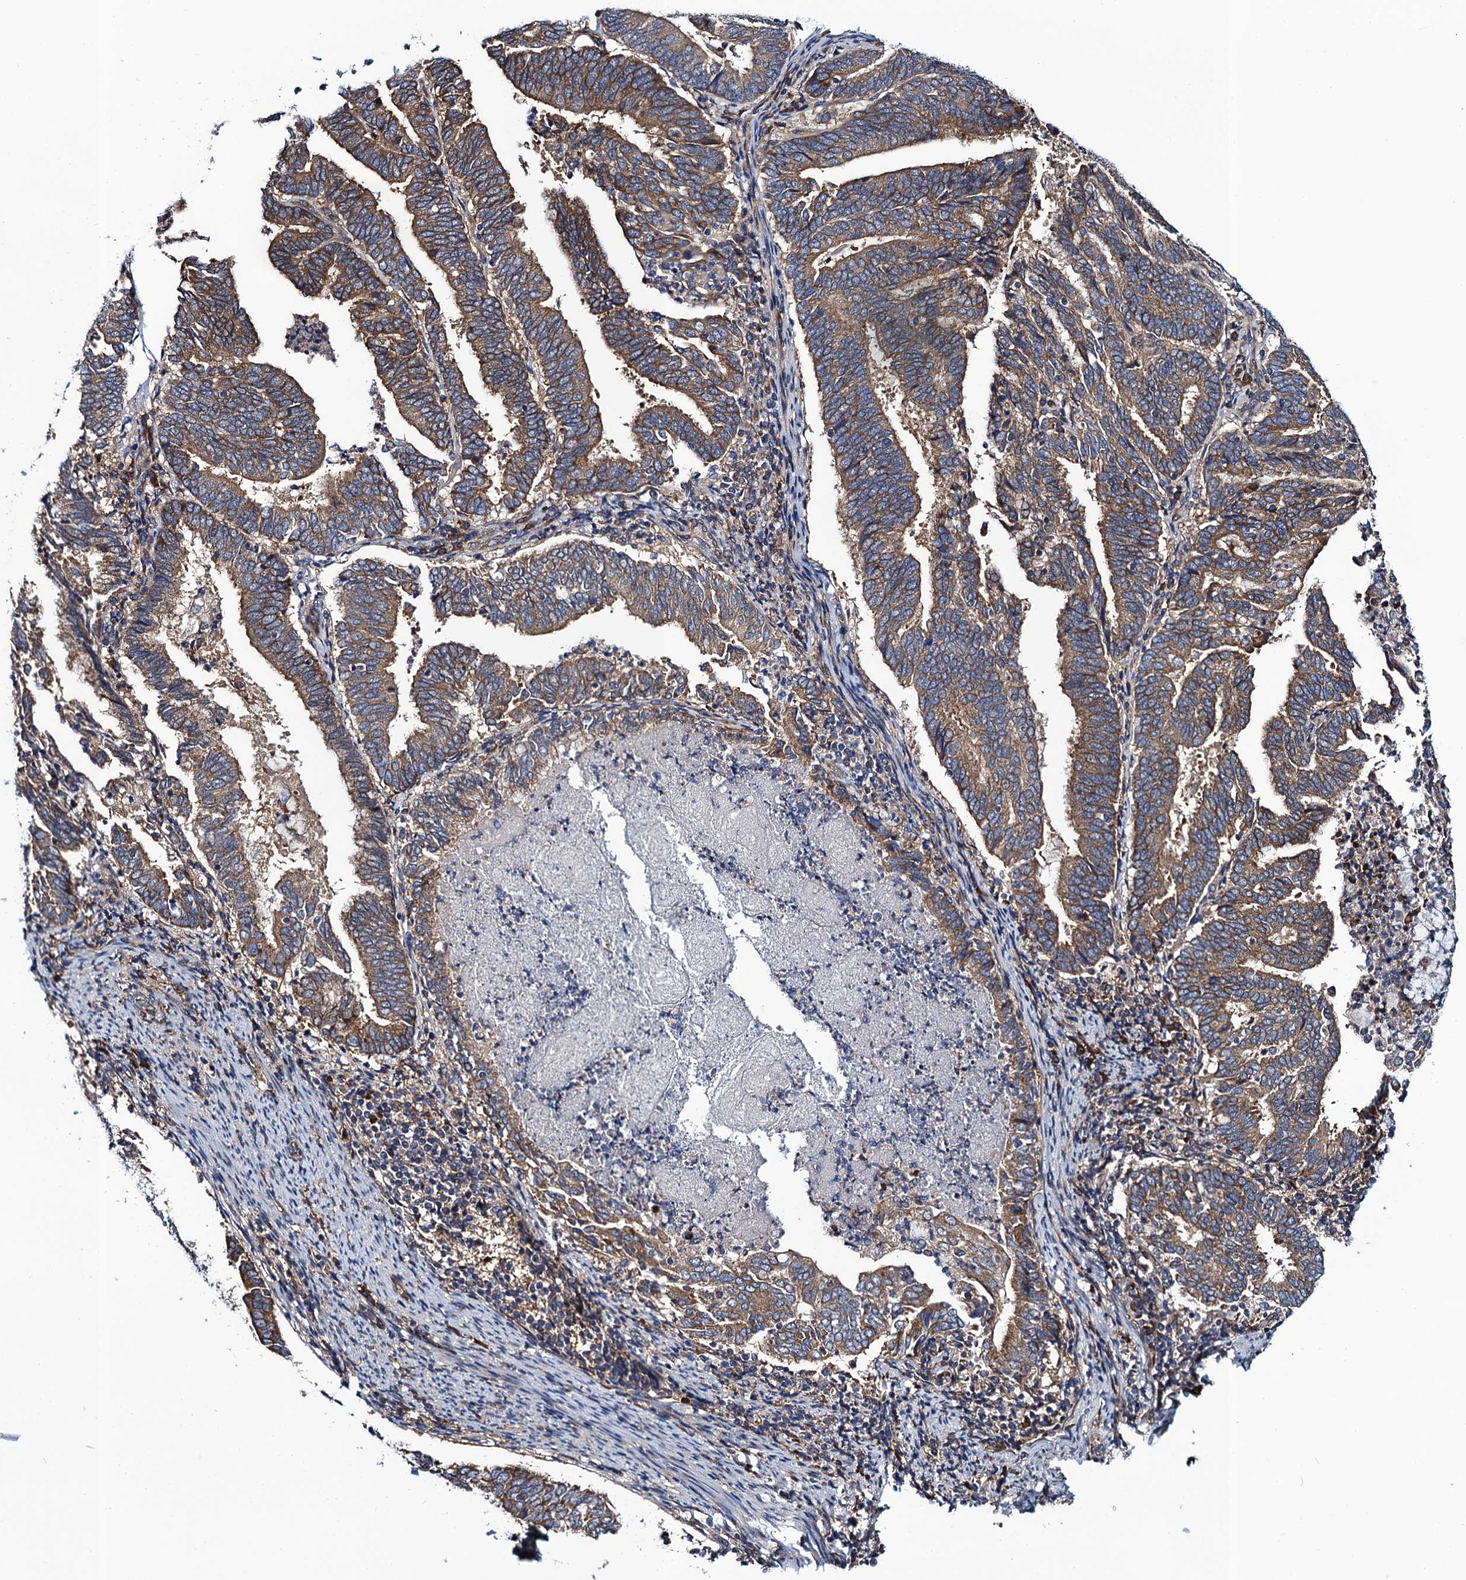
{"staining": {"intensity": "moderate", "quantity": ">75%", "location": "cytoplasmic/membranous"}, "tissue": "endometrial cancer", "cell_type": "Tumor cells", "image_type": "cancer", "snomed": [{"axis": "morphology", "description": "Adenocarcinoma, NOS"}, {"axis": "topography", "description": "Endometrium"}], "caption": "Immunohistochemistry (IHC) micrograph of adenocarcinoma (endometrial) stained for a protein (brown), which reveals medium levels of moderate cytoplasmic/membranous expression in about >75% of tumor cells.", "gene": "PGLS", "patient": {"sex": "female", "age": 80}}